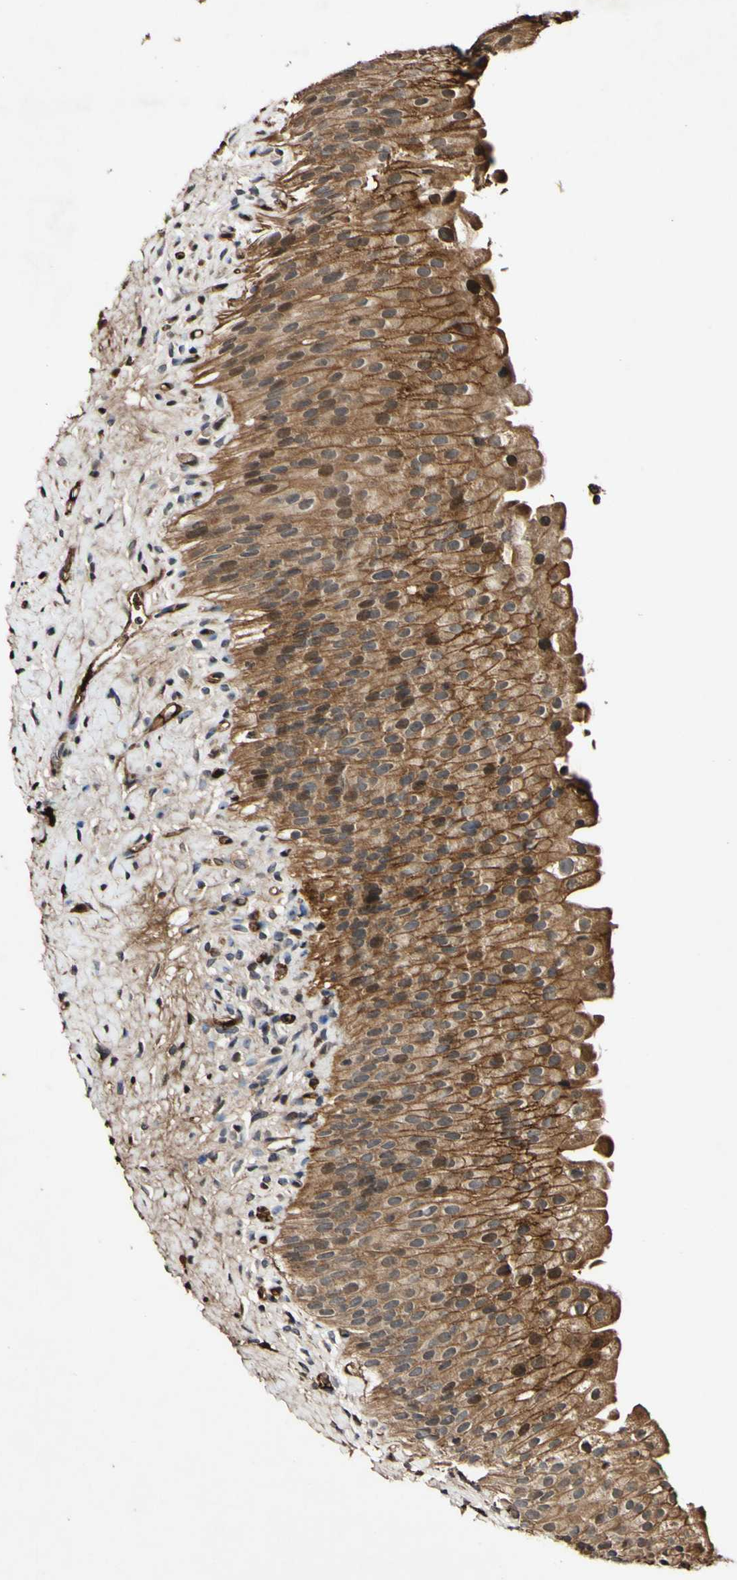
{"staining": {"intensity": "strong", "quantity": ">75%", "location": "cytoplasmic/membranous,nuclear"}, "tissue": "urinary bladder", "cell_type": "Urothelial cells", "image_type": "normal", "snomed": [{"axis": "morphology", "description": "Normal tissue, NOS"}, {"axis": "morphology", "description": "Urothelial carcinoma, High grade"}, {"axis": "topography", "description": "Urinary bladder"}], "caption": "A brown stain highlights strong cytoplasmic/membranous,nuclear positivity of a protein in urothelial cells of normal urinary bladder.", "gene": "PLAT", "patient": {"sex": "male", "age": 46}}